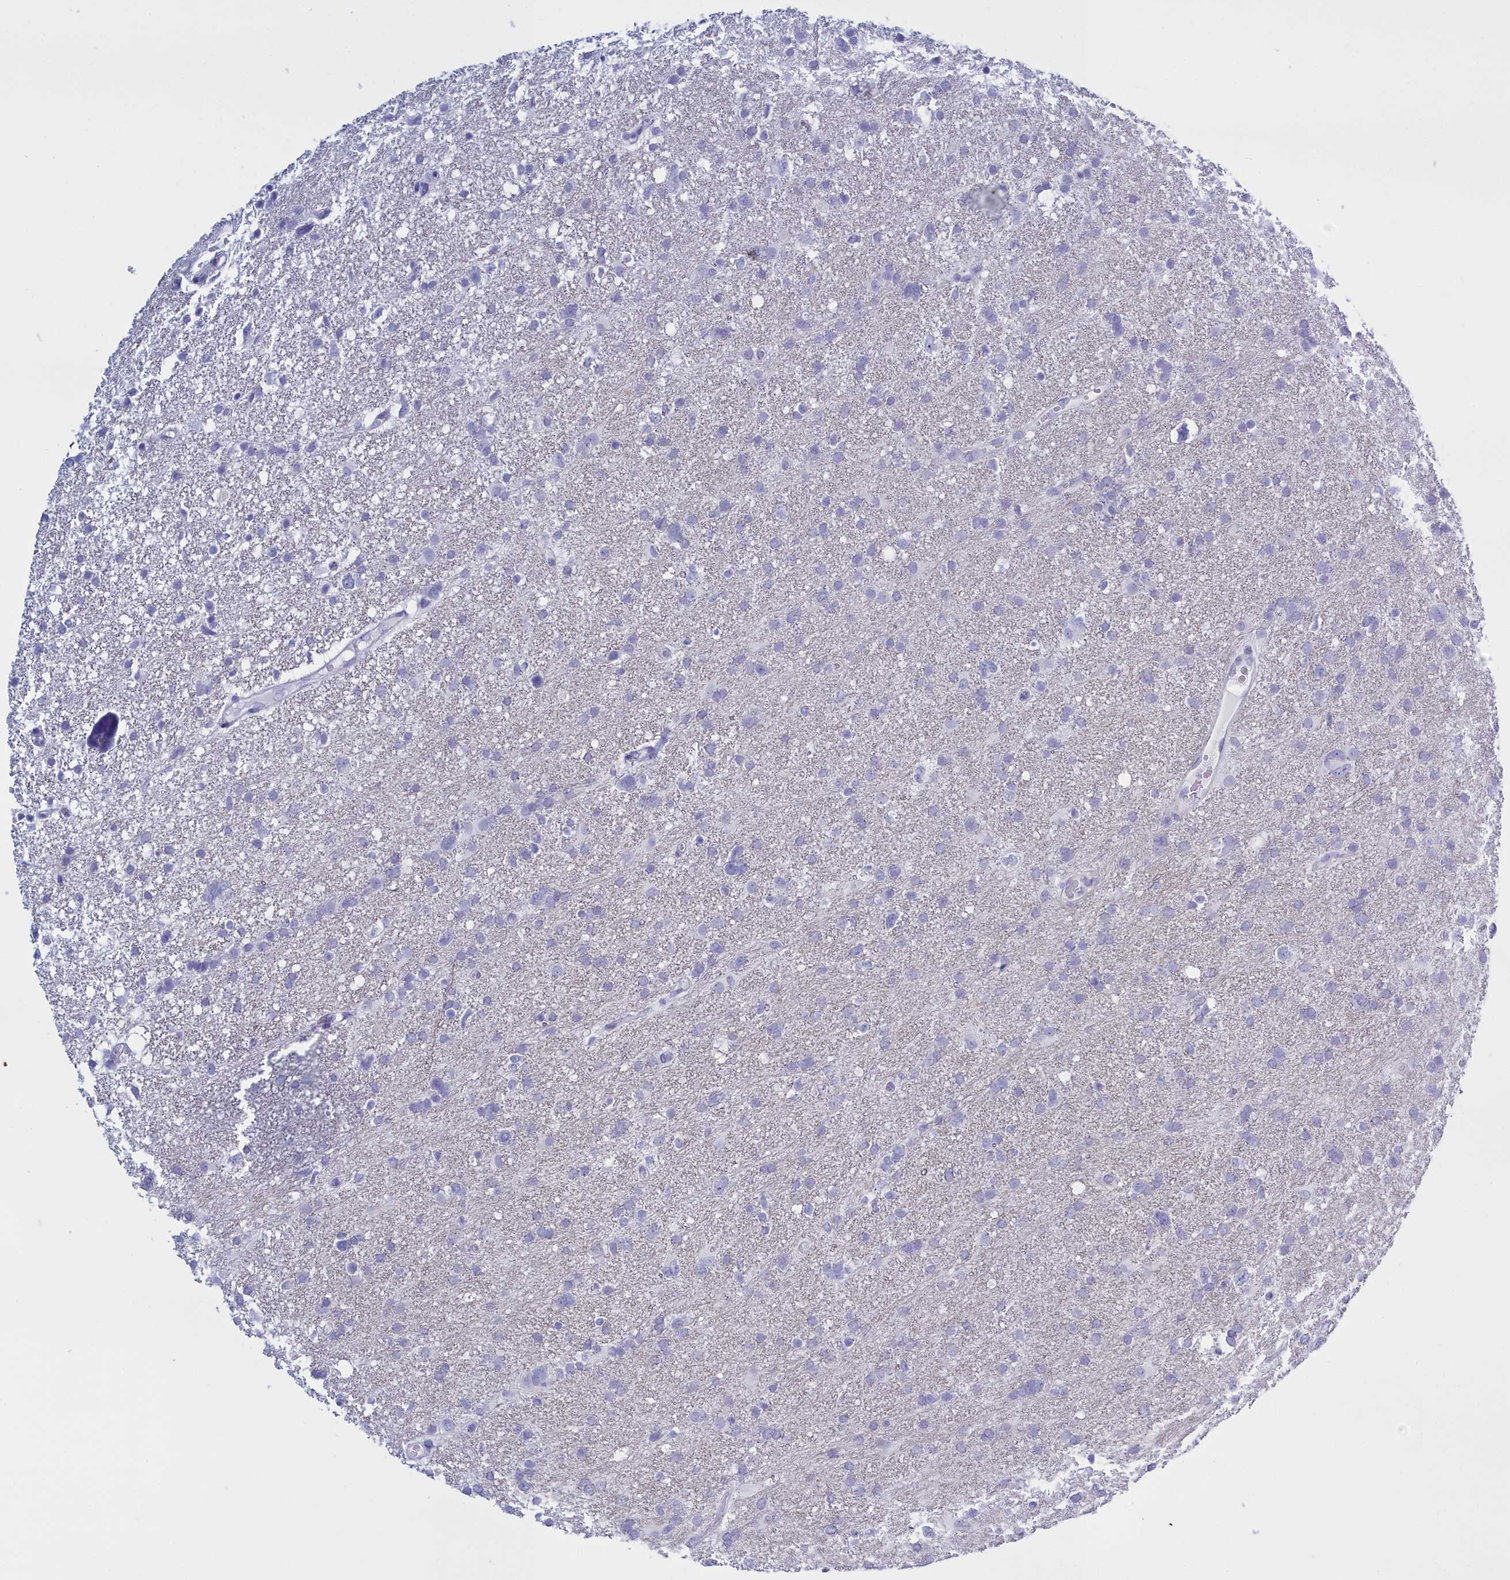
{"staining": {"intensity": "negative", "quantity": "none", "location": "none"}, "tissue": "glioma", "cell_type": "Tumor cells", "image_type": "cancer", "snomed": [{"axis": "morphology", "description": "Glioma, malignant, High grade"}, {"axis": "topography", "description": "Brain"}], "caption": "Immunohistochemistry (IHC) of glioma displays no positivity in tumor cells.", "gene": "TMEM97", "patient": {"sex": "male", "age": 61}}